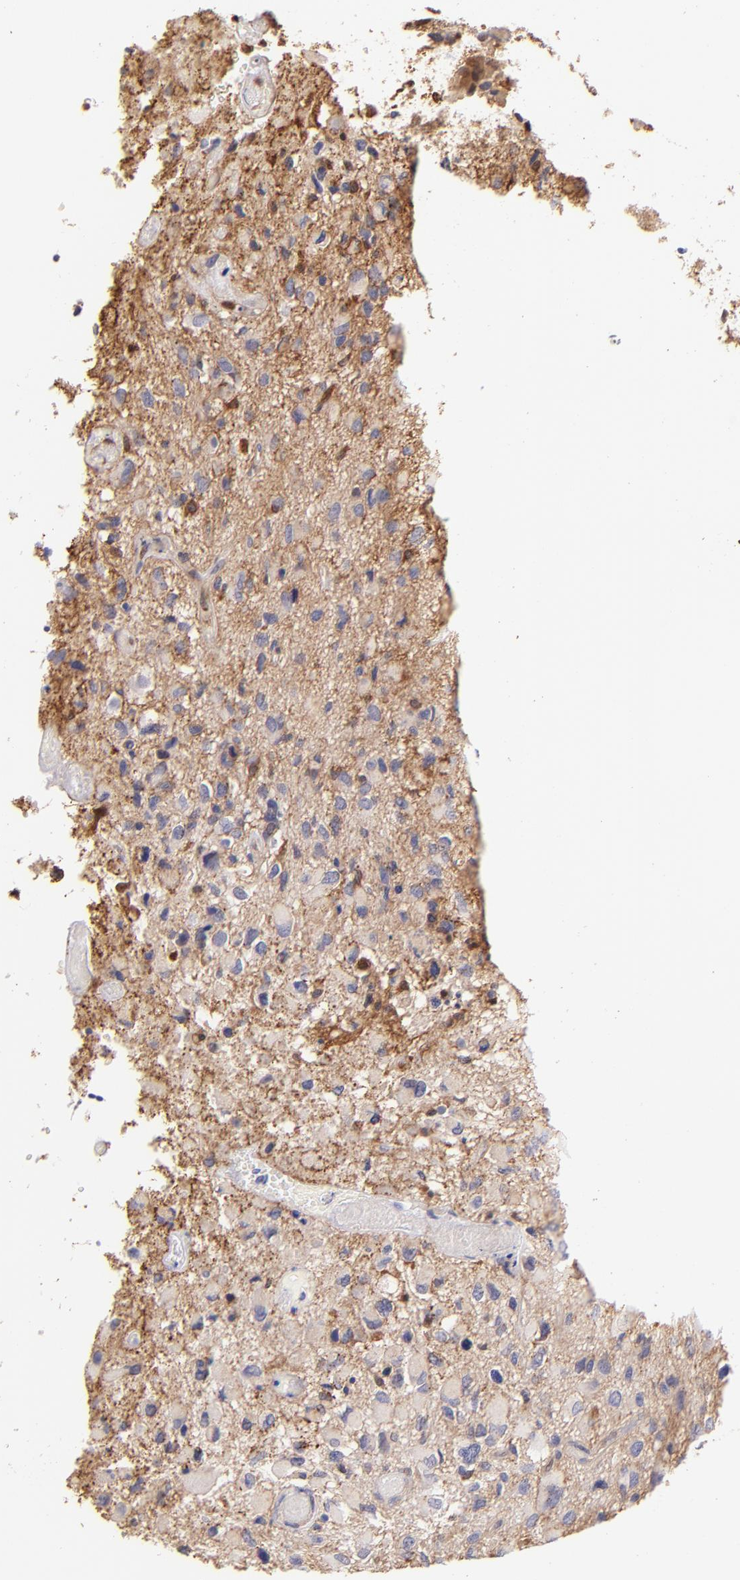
{"staining": {"intensity": "moderate", "quantity": "25%-75%", "location": "cytoplasmic/membranous"}, "tissue": "glioma", "cell_type": "Tumor cells", "image_type": "cancer", "snomed": [{"axis": "morphology", "description": "Glioma, malignant, High grade"}, {"axis": "topography", "description": "Brain"}], "caption": "IHC (DAB) staining of human high-grade glioma (malignant) displays moderate cytoplasmic/membranous protein positivity in about 25%-75% of tumor cells. The protein of interest is shown in brown color, while the nuclei are stained blue.", "gene": "BTK", "patient": {"sex": "male", "age": 69}}